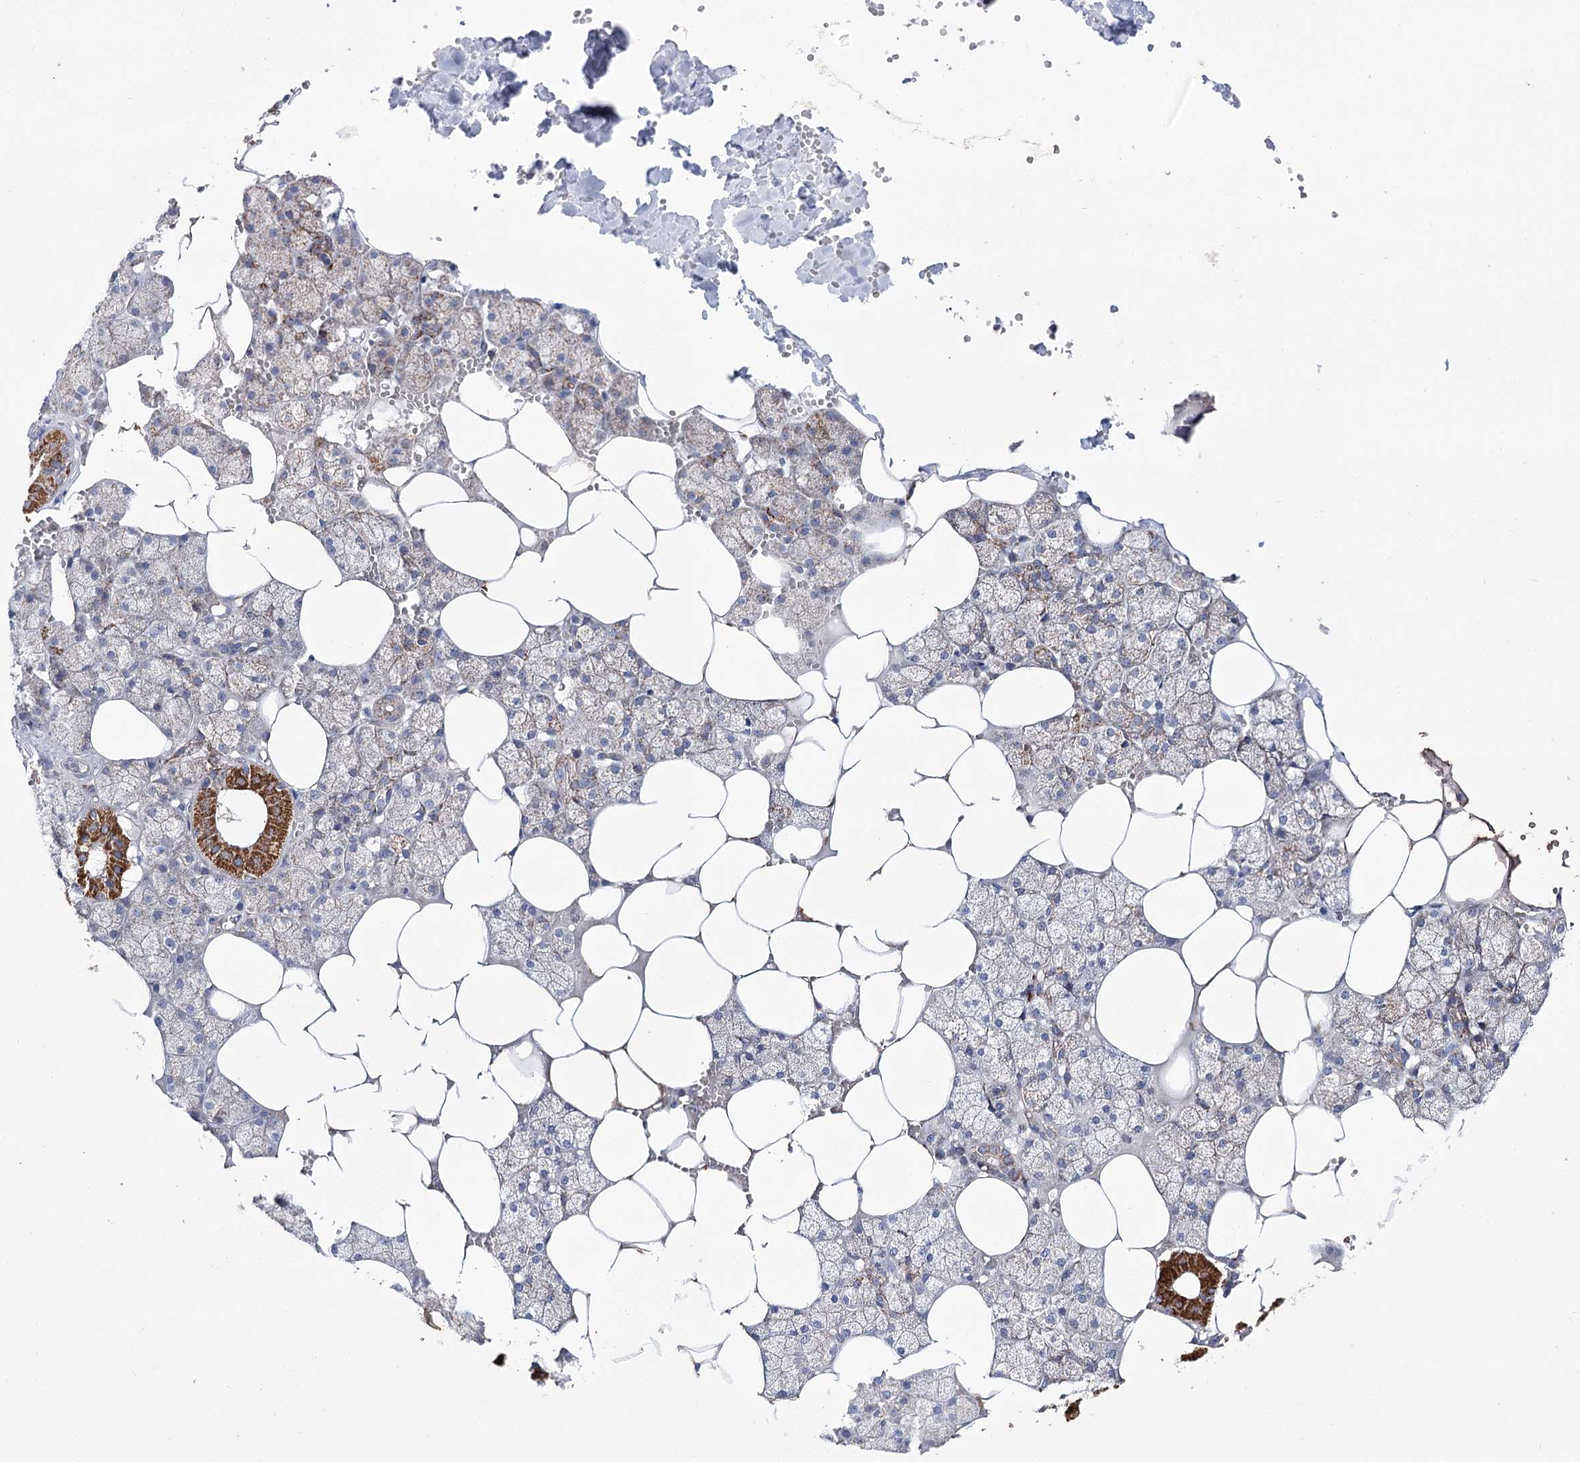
{"staining": {"intensity": "strong", "quantity": "<25%", "location": "cytoplasmic/membranous"}, "tissue": "salivary gland", "cell_type": "Glandular cells", "image_type": "normal", "snomed": [{"axis": "morphology", "description": "Normal tissue, NOS"}, {"axis": "topography", "description": "Salivary gland"}], "caption": "Strong cytoplasmic/membranous protein staining is present in approximately <25% of glandular cells in salivary gland. (DAB (3,3'-diaminobenzidine) IHC with brightfield microscopy, high magnification).", "gene": "ECHDC3", "patient": {"sex": "male", "age": 62}}